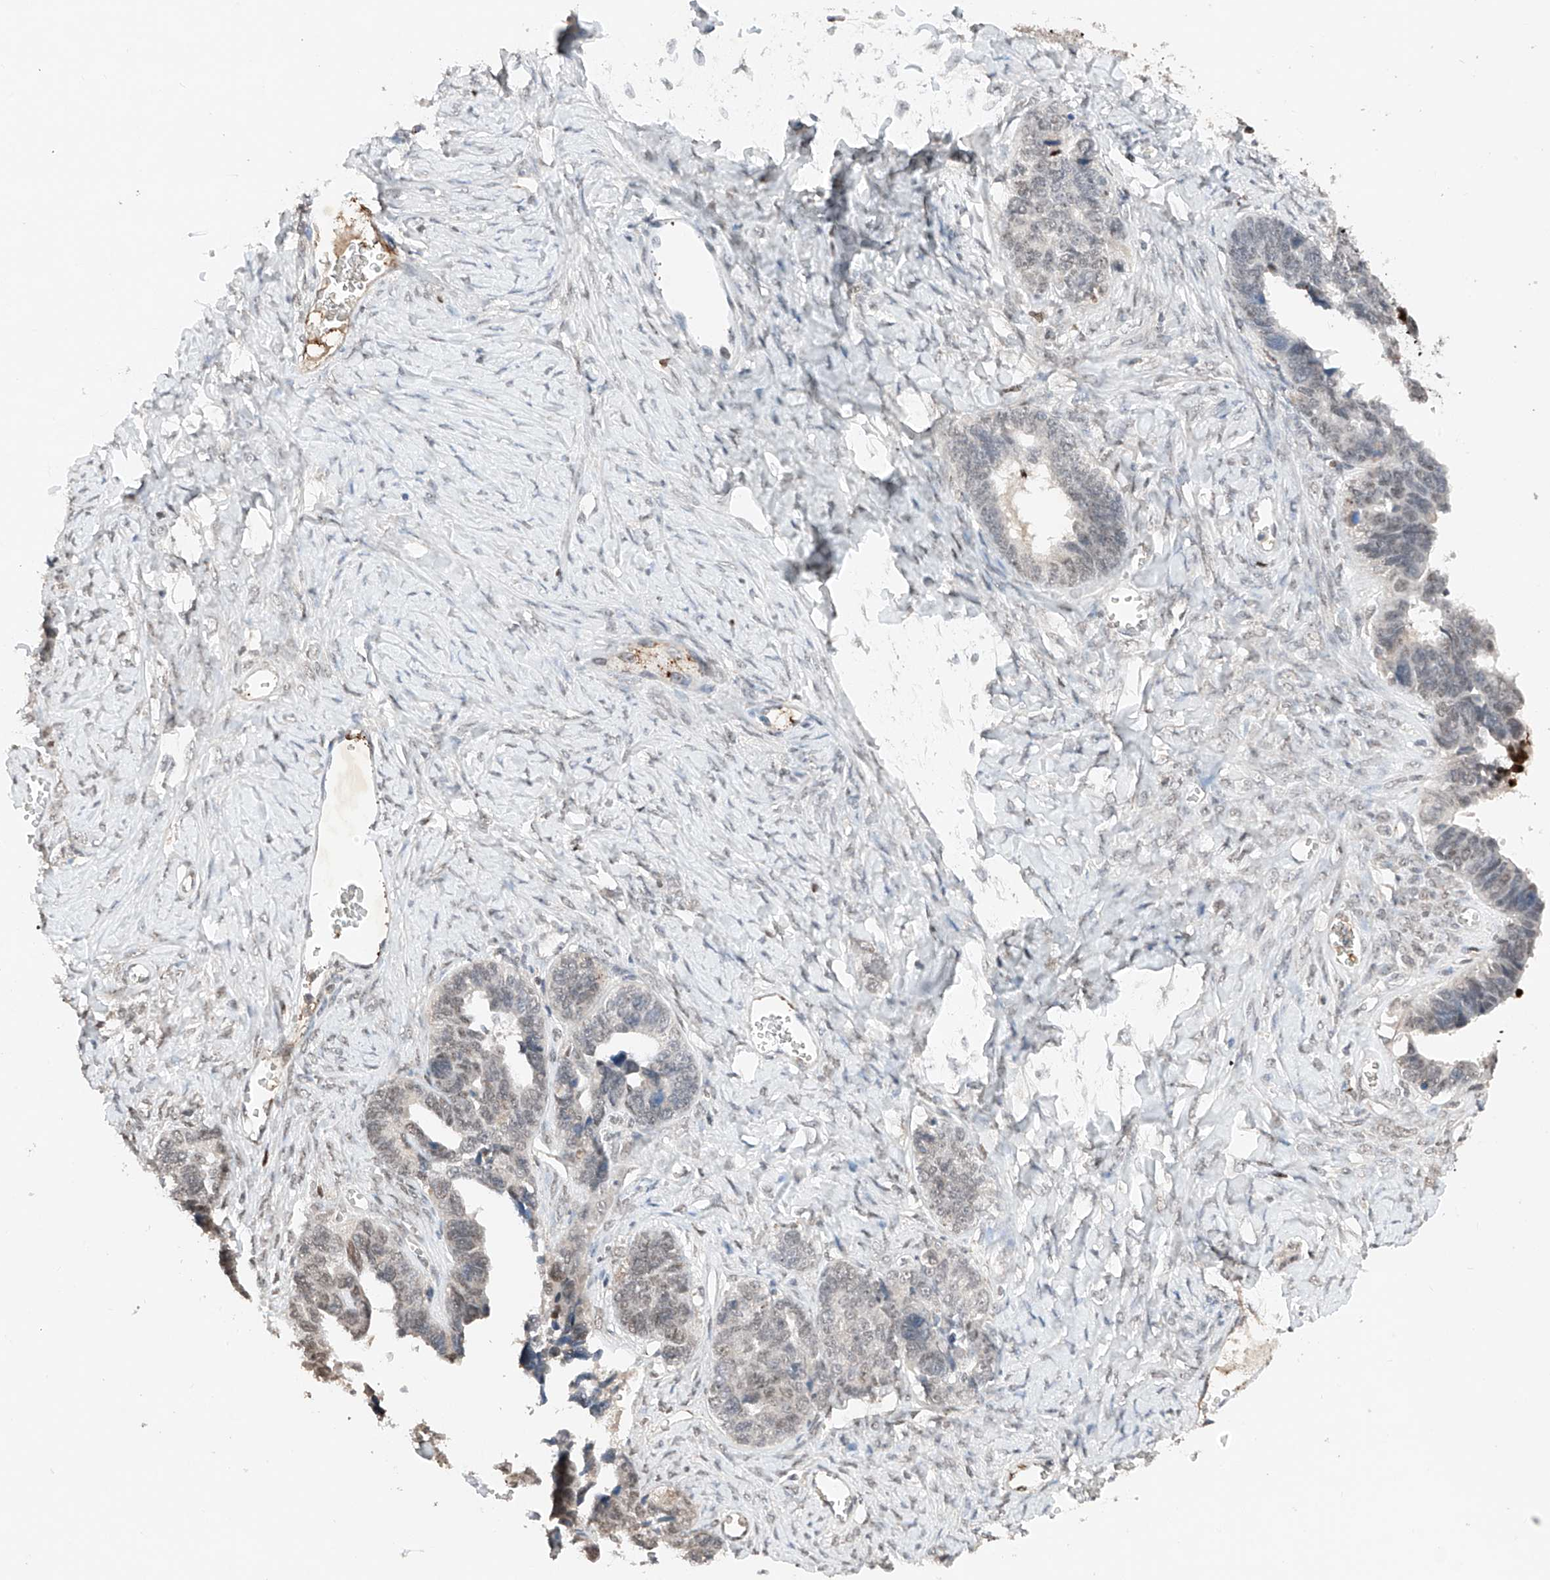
{"staining": {"intensity": "weak", "quantity": "25%-75%", "location": "nuclear"}, "tissue": "ovarian cancer", "cell_type": "Tumor cells", "image_type": "cancer", "snomed": [{"axis": "morphology", "description": "Cystadenocarcinoma, serous, NOS"}, {"axis": "topography", "description": "Ovary"}], "caption": "Ovarian cancer (serous cystadenocarcinoma) stained with a protein marker exhibits weak staining in tumor cells.", "gene": "TBX4", "patient": {"sex": "female", "age": 79}}